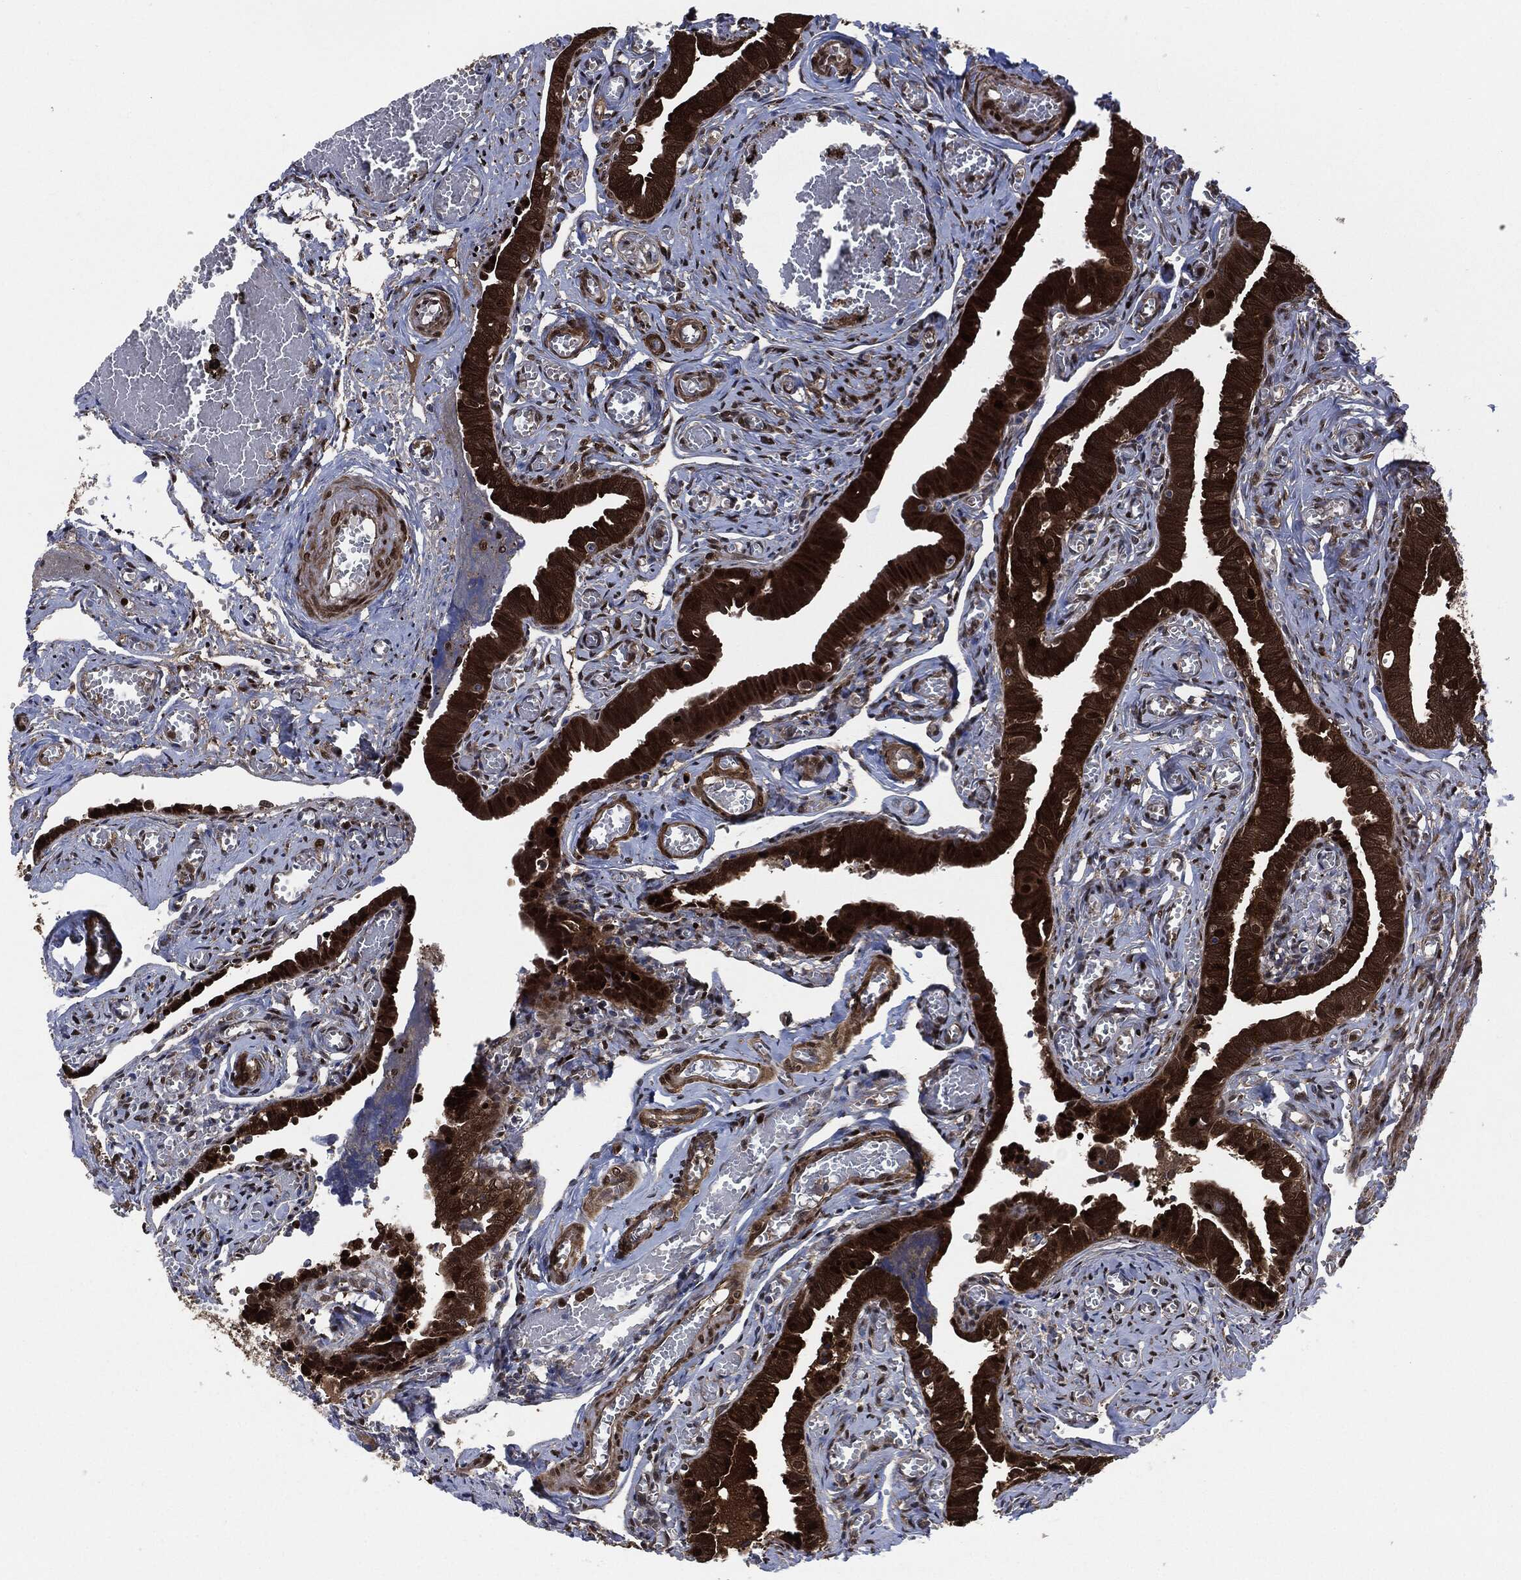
{"staining": {"intensity": "strong", "quantity": ">75%", "location": "cytoplasmic/membranous,nuclear"}, "tissue": "fallopian tube", "cell_type": "Glandular cells", "image_type": "normal", "snomed": [{"axis": "morphology", "description": "Normal tissue, NOS"}, {"axis": "topography", "description": "Vascular tissue"}, {"axis": "topography", "description": "Fallopian tube"}], "caption": "High-magnification brightfield microscopy of unremarkable fallopian tube stained with DAB (brown) and counterstained with hematoxylin (blue). glandular cells exhibit strong cytoplasmic/membranous,nuclear positivity is identified in about>75% of cells. (Brightfield microscopy of DAB IHC at high magnification).", "gene": "DCTN1", "patient": {"sex": "female", "age": 67}}